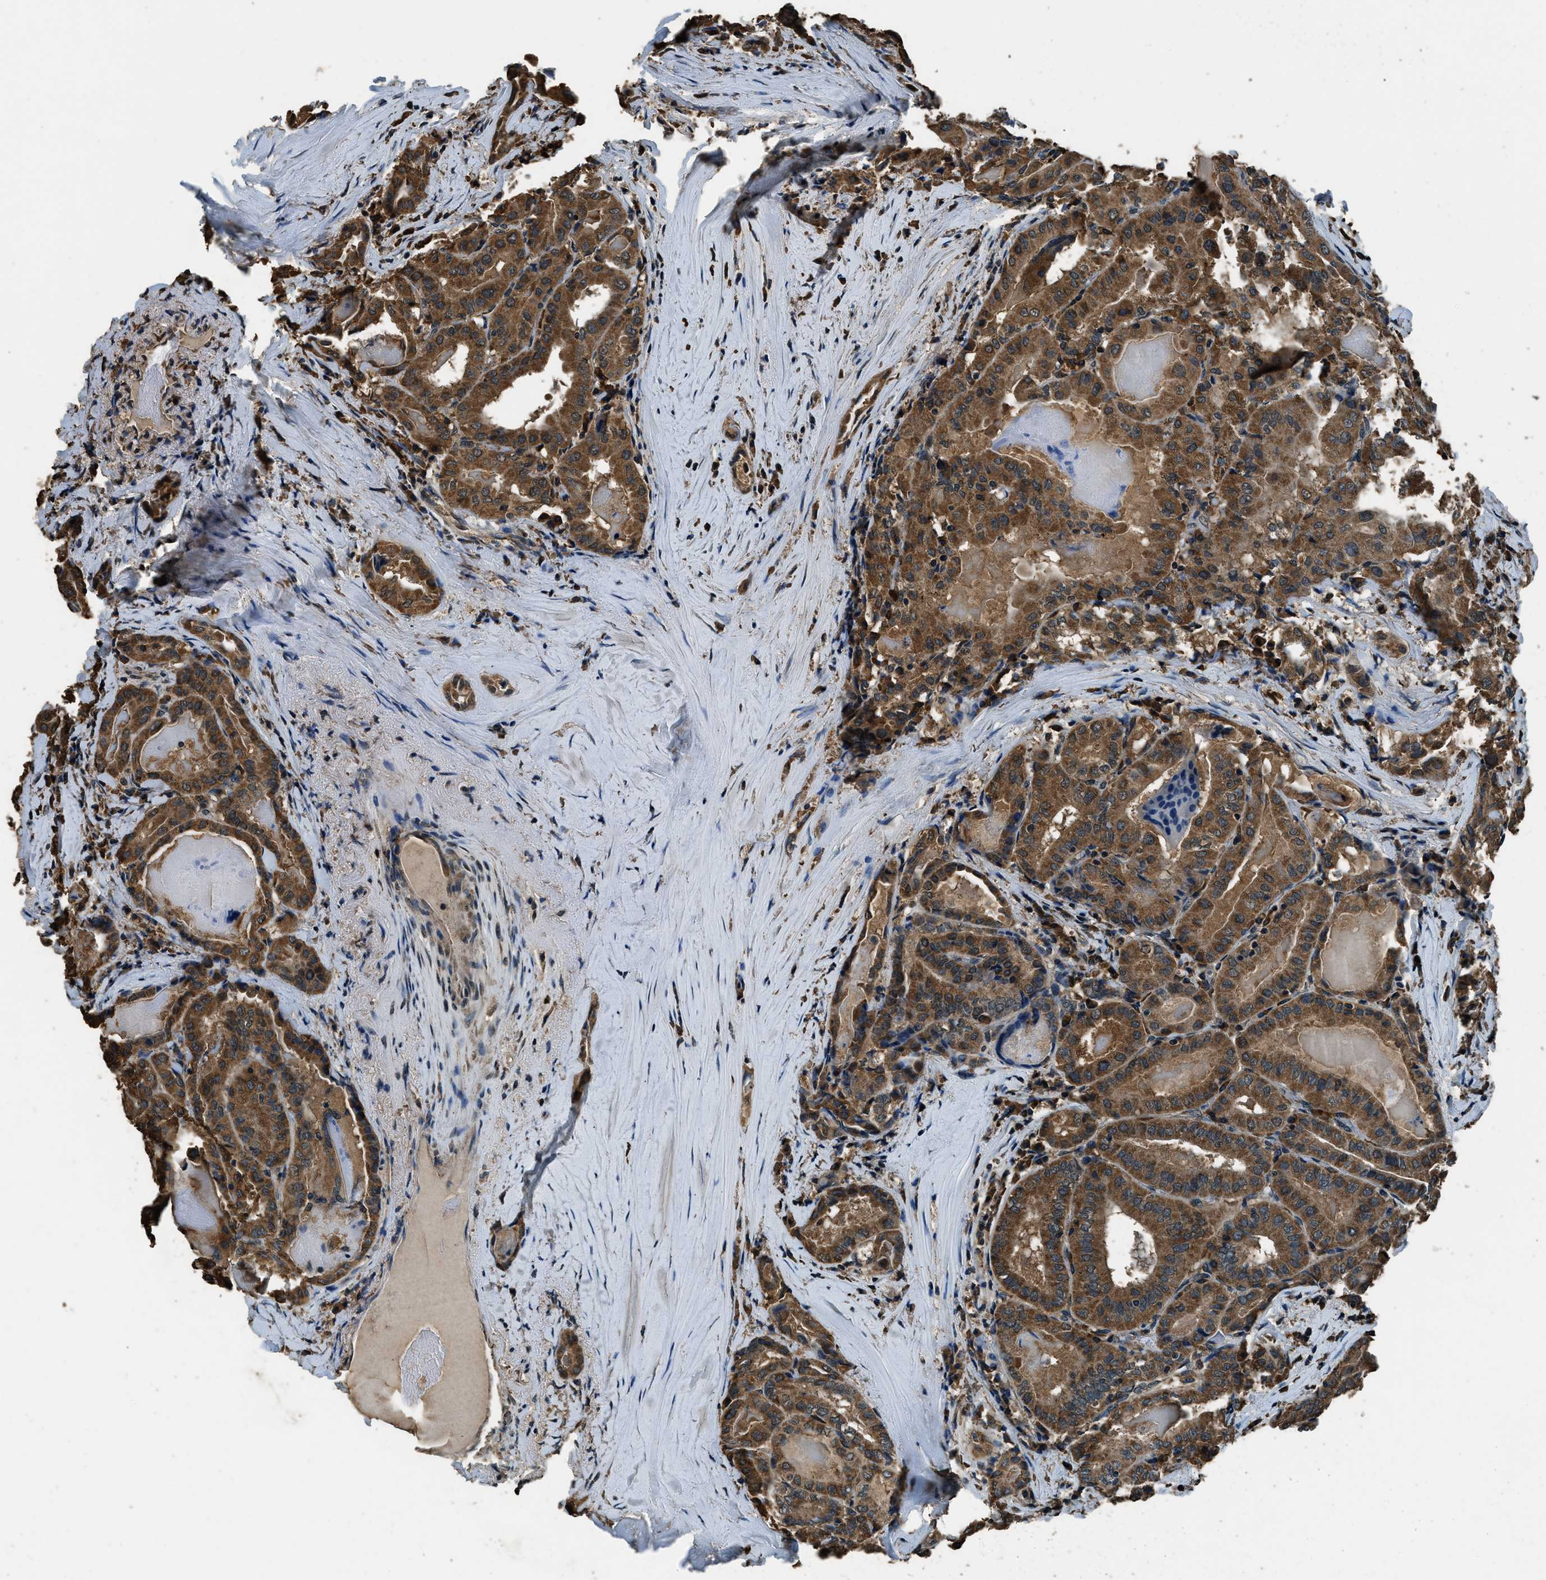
{"staining": {"intensity": "moderate", "quantity": ">75%", "location": "cytoplasmic/membranous"}, "tissue": "thyroid cancer", "cell_type": "Tumor cells", "image_type": "cancer", "snomed": [{"axis": "morphology", "description": "Papillary adenocarcinoma, NOS"}, {"axis": "topography", "description": "Thyroid gland"}], "caption": "A high-resolution micrograph shows IHC staining of thyroid cancer (papillary adenocarcinoma), which shows moderate cytoplasmic/membranous staining in about >75% of tumor cells.", "gene": "SALL3", "patient": {"sex": "female", "age": 42}}